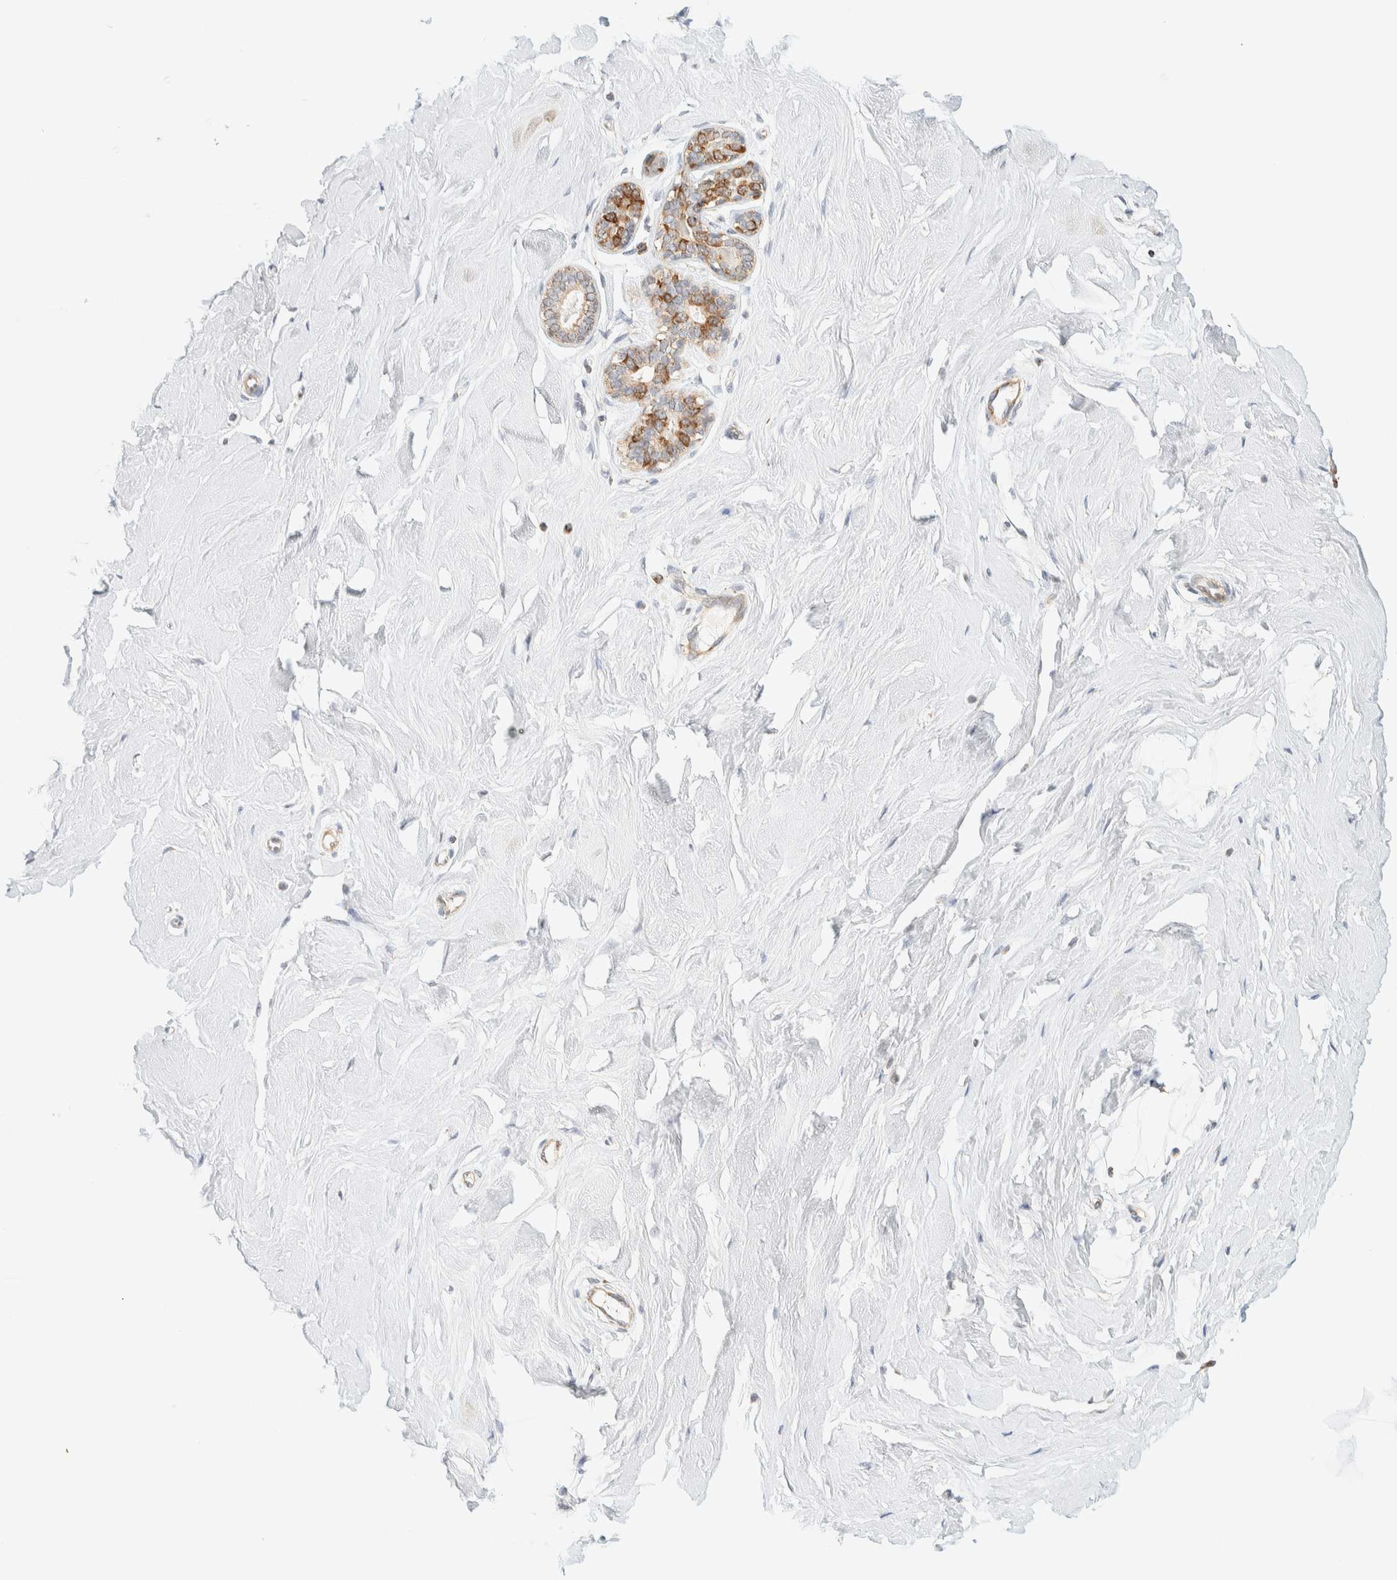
{"staining": {"intensity": "negative", "quantity": "none", "location": "none"}, "tissue": "breast", "cell_type": "Adipocytes", "image_type": "normal", "snomed": [{"axis": "morphology", "description": "Normal tissue, NOS"}, {"axis": "topography", "description": "Breast"}], "caption": "An image of breast stained for a protein displays no brown staining in adipocytes. (DAB (3,3'-diaminobenzidine) IHC, high magnification).", "gene": "PPM1K", "patient": {"sex": "female", "age": 23}}